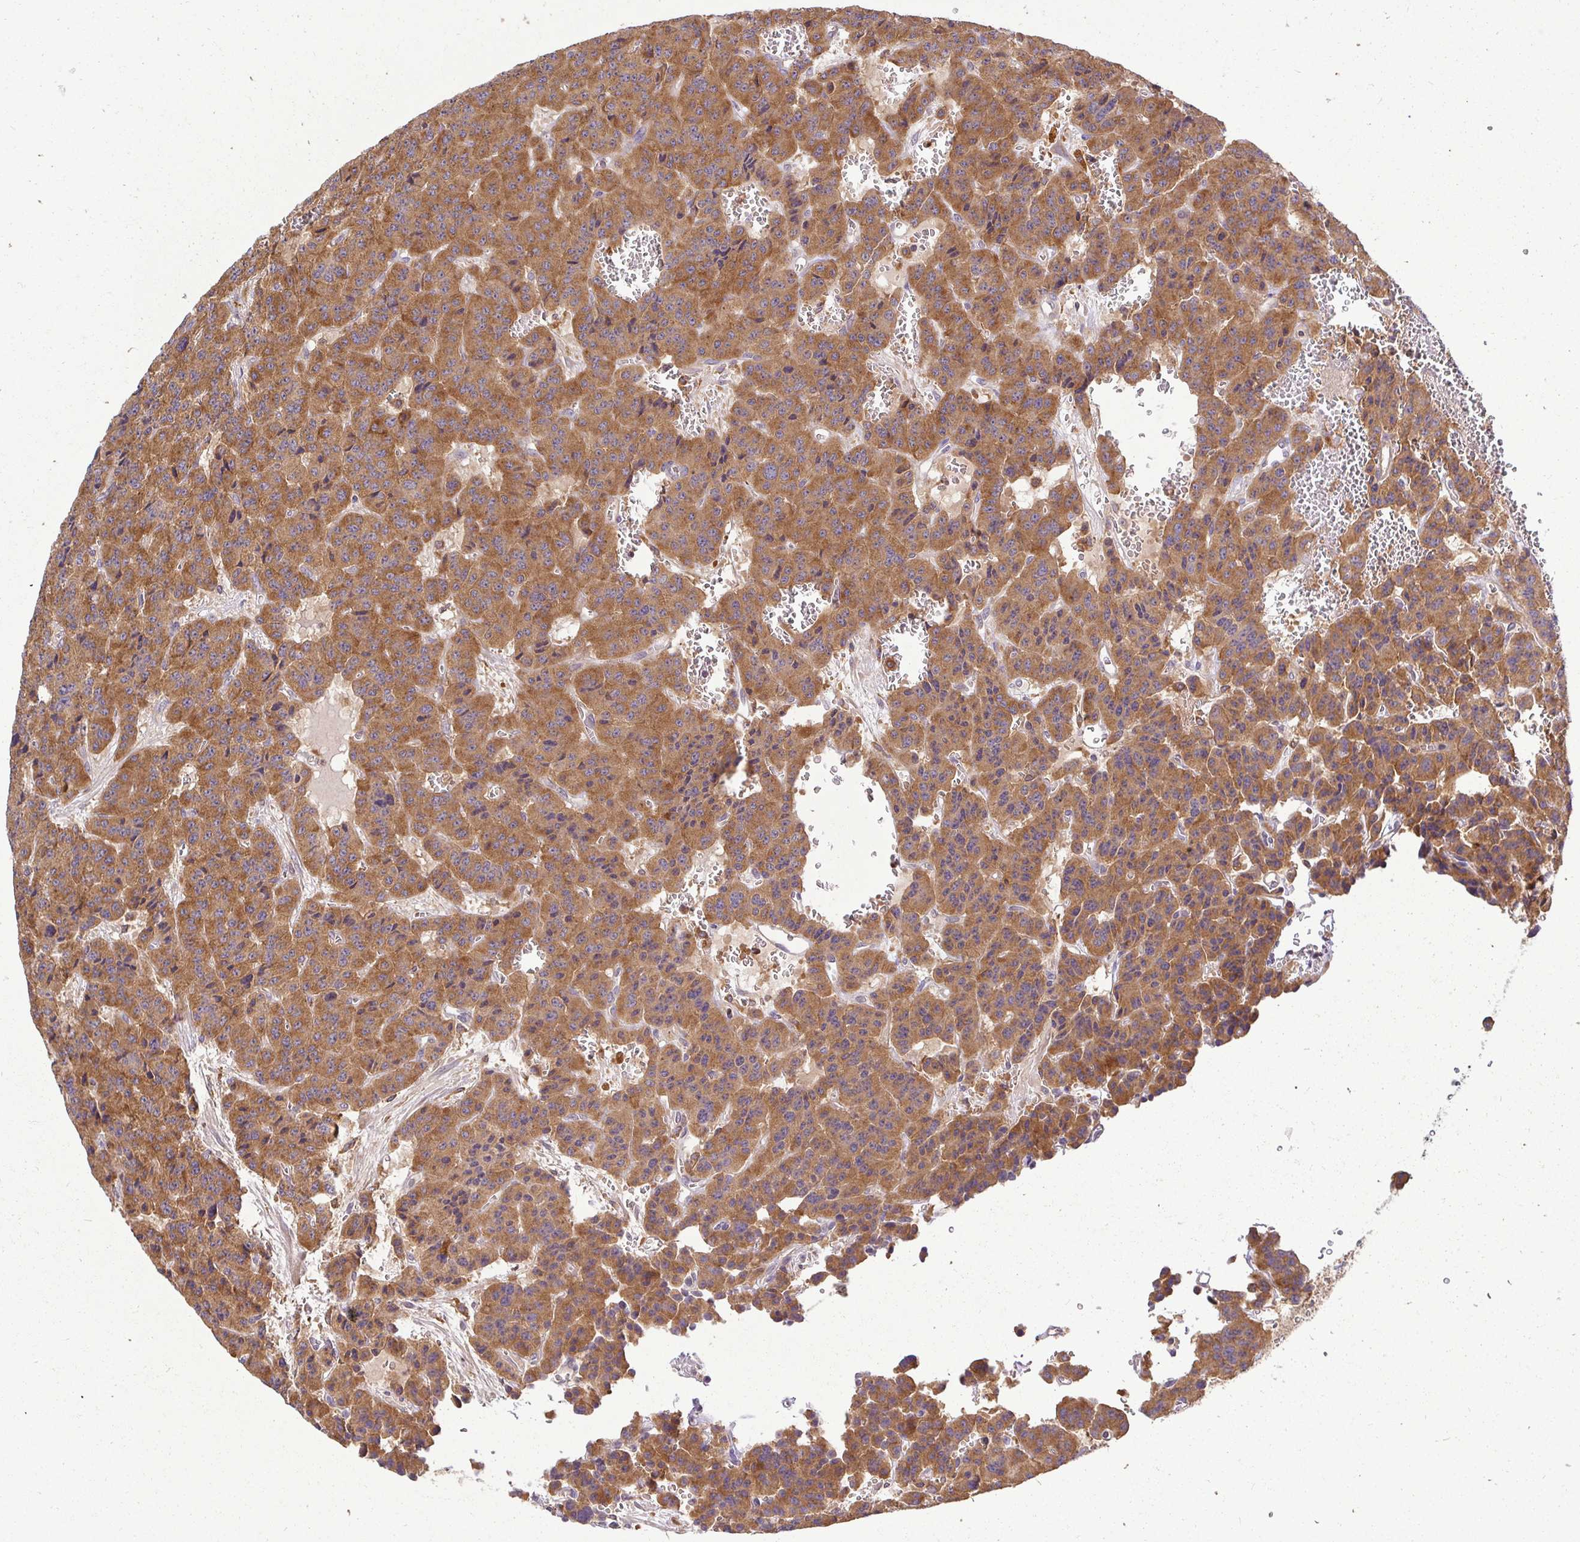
{"staining": {"intensity": "moderate", "quantity": ">75%", "location": "cytoplasmic/membranous"}, "tissue": "carcinoid", "cell_type": "Tumor cells", "image_type": "cancer", "snomed": [{"axis": "morphology", "description": "Carcinoid, malignant, NOS"}, {"axis": "topography", "description": "Lung"}], "caption": "Carcinoid stained with a protein marker shows moderate staining in tumor cells.", "gene": "ATP6V1F", "patient": {"sex": "female", "age": 71}}